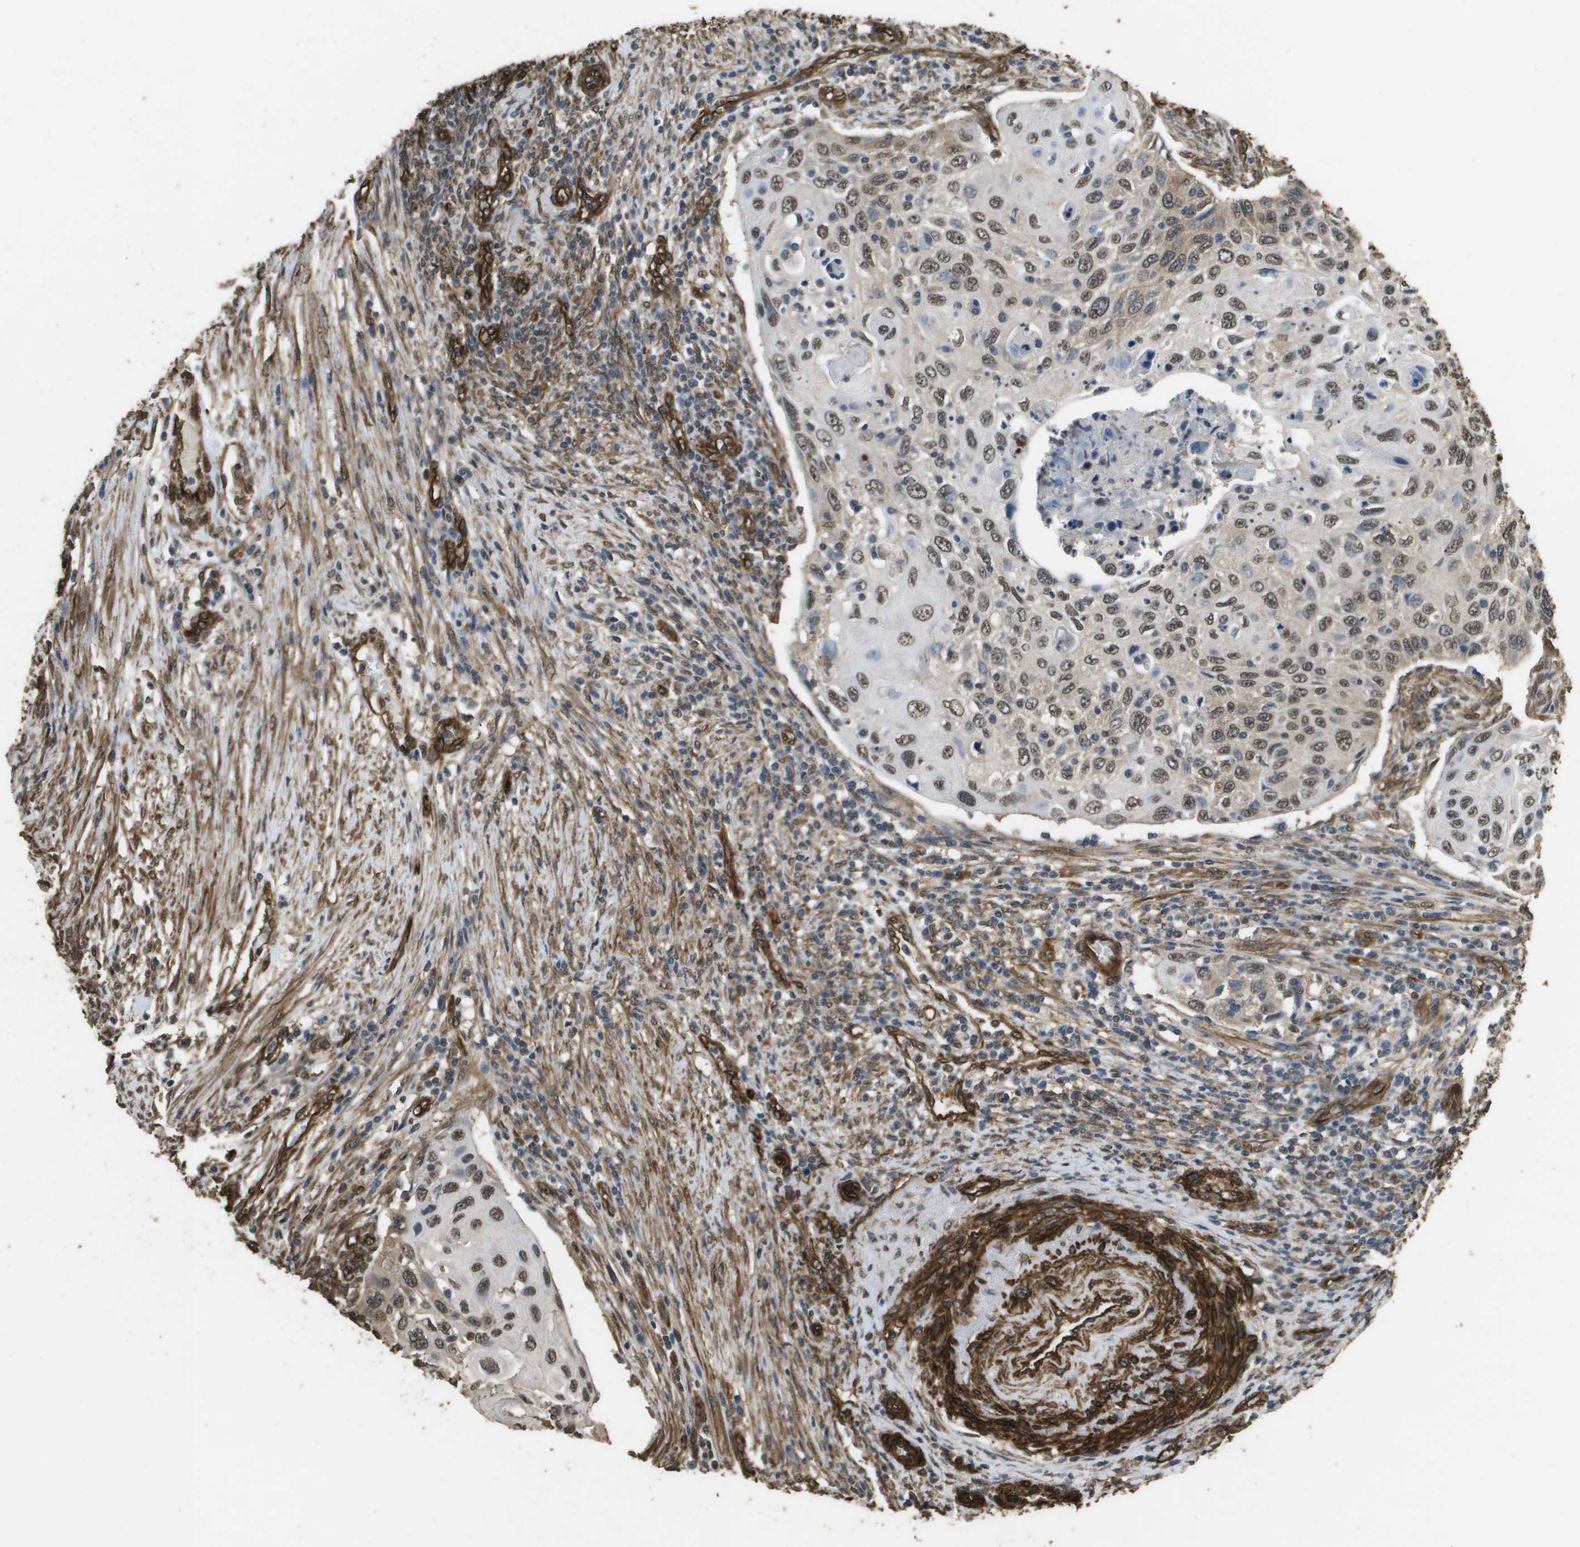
{"staining": {"intensity": "weak", "quantity": ">75%", "location": "nuclear"}, "tissue": "cervical cancer", "cell_type": "Tumor cells", "image_type": "cancer", "snomed": [{"axis": "morphology", "description": "Squamous cell carcinoma, NOS"}, {"axis": "topography", "description": "Cervix"}], "caption": "Protein positivity by immunohistochemistry shows weak nuclear staining in about >75% of tumor cells in cervical cancer (squamous cell carcinoma).", "gene": "AAMP", "patient": {"sex": "female", "age": 70}}